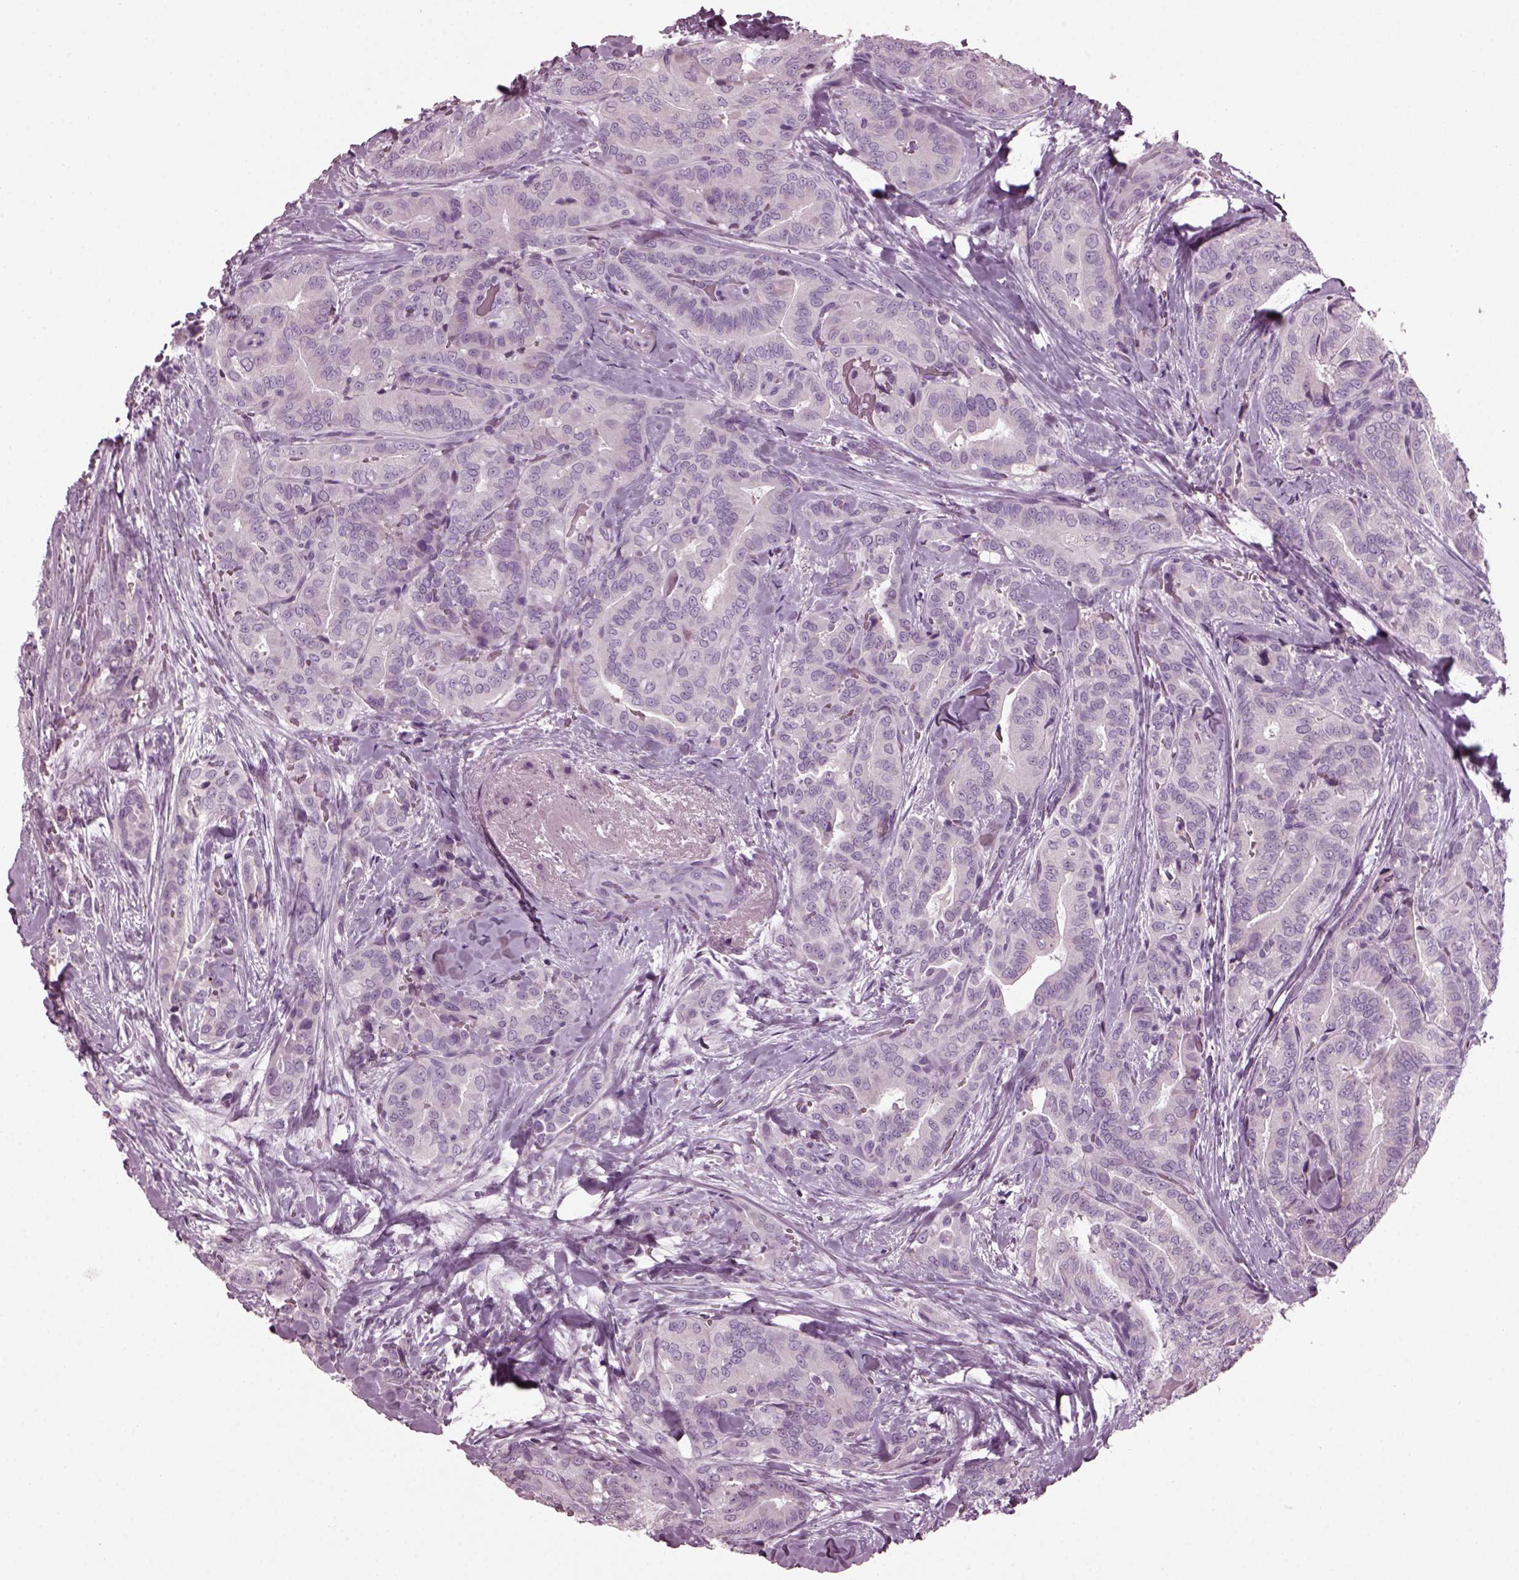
{"staining": {"intensity": "negative", "quantity": "none", "location": "none"}, "tissue": "thyroid cancer", "cell_type": "Tumor cells", "image_type": "cancer", "snomed": [{"axis": "morphology", "description": "Papillary adenocarcinoma, NOS"}, {"axis": "topography", "description": "Thyroid gland"}], "caption": "Immunohistochemistry (IHC) photomicrograph of human thyroid papillary adenocarcinoma stained for a protein (brown), which exhibits no positivity in tumor cells. Nuclei are stained in blue.", "gene": "DPYSL5", "patient": {"sex": "male", "age": 61}}